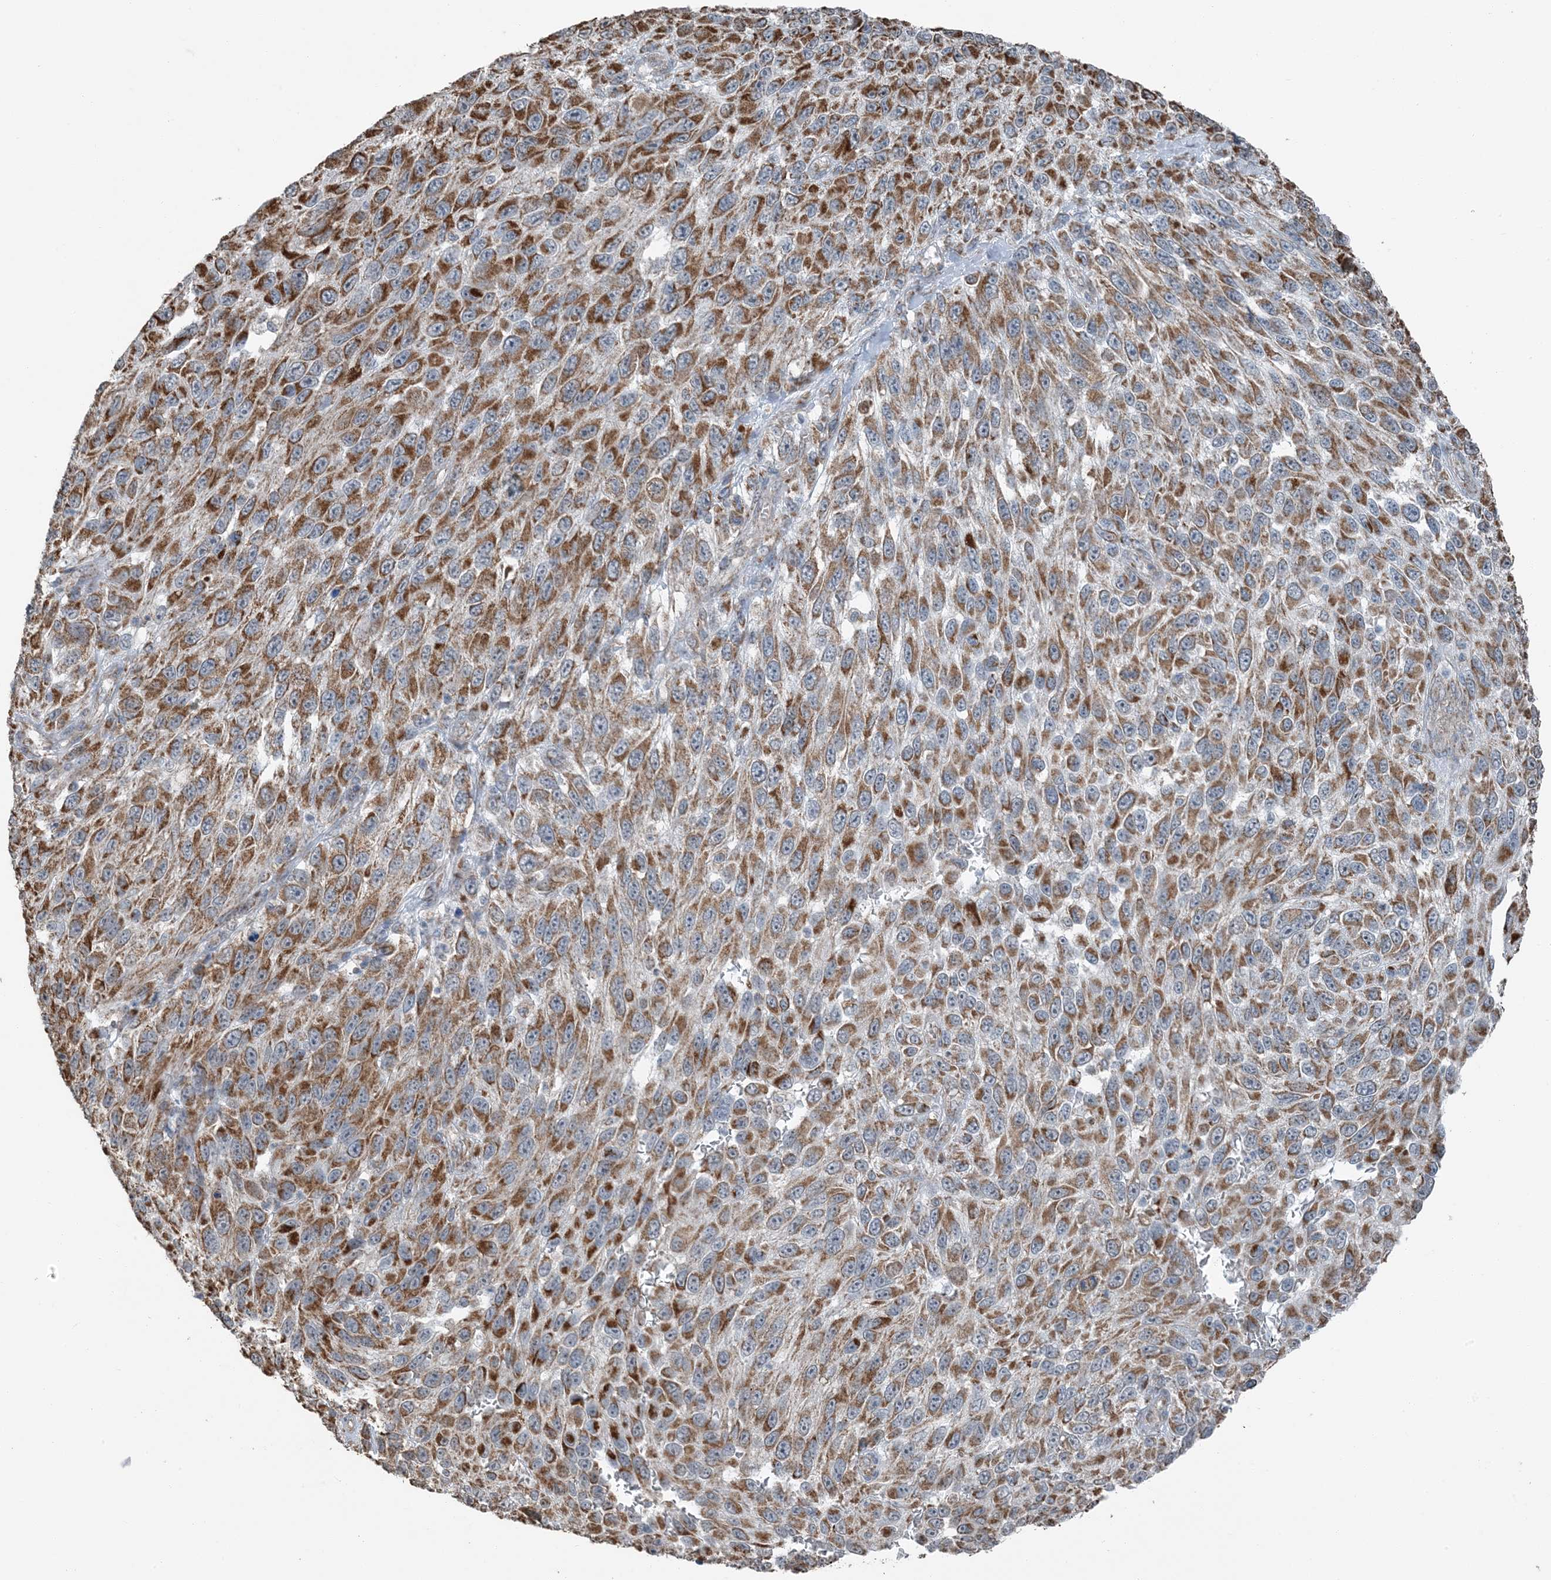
{"staining": {"intensity": "moderate", "quantity": ">75%", "location": "cytoplasmic/membranous"}, "tissue": "melanoma", "cell_type": "Tumor cells", "image_type": "cancer", "snomed": [{"axis": "morphology", "description": "Malignant melanoma, NOS"}, {"axis": "topography", "description": "Skin"}], "caption": "There is medium levels of moderate cytoplasmic/membranous positivity in tumor cells of malignant melanoma, as demonstrated by immunohistochemical staining (brown color).", "gene": "PILRB", "patient": {"sex": "female", "age": 96}}